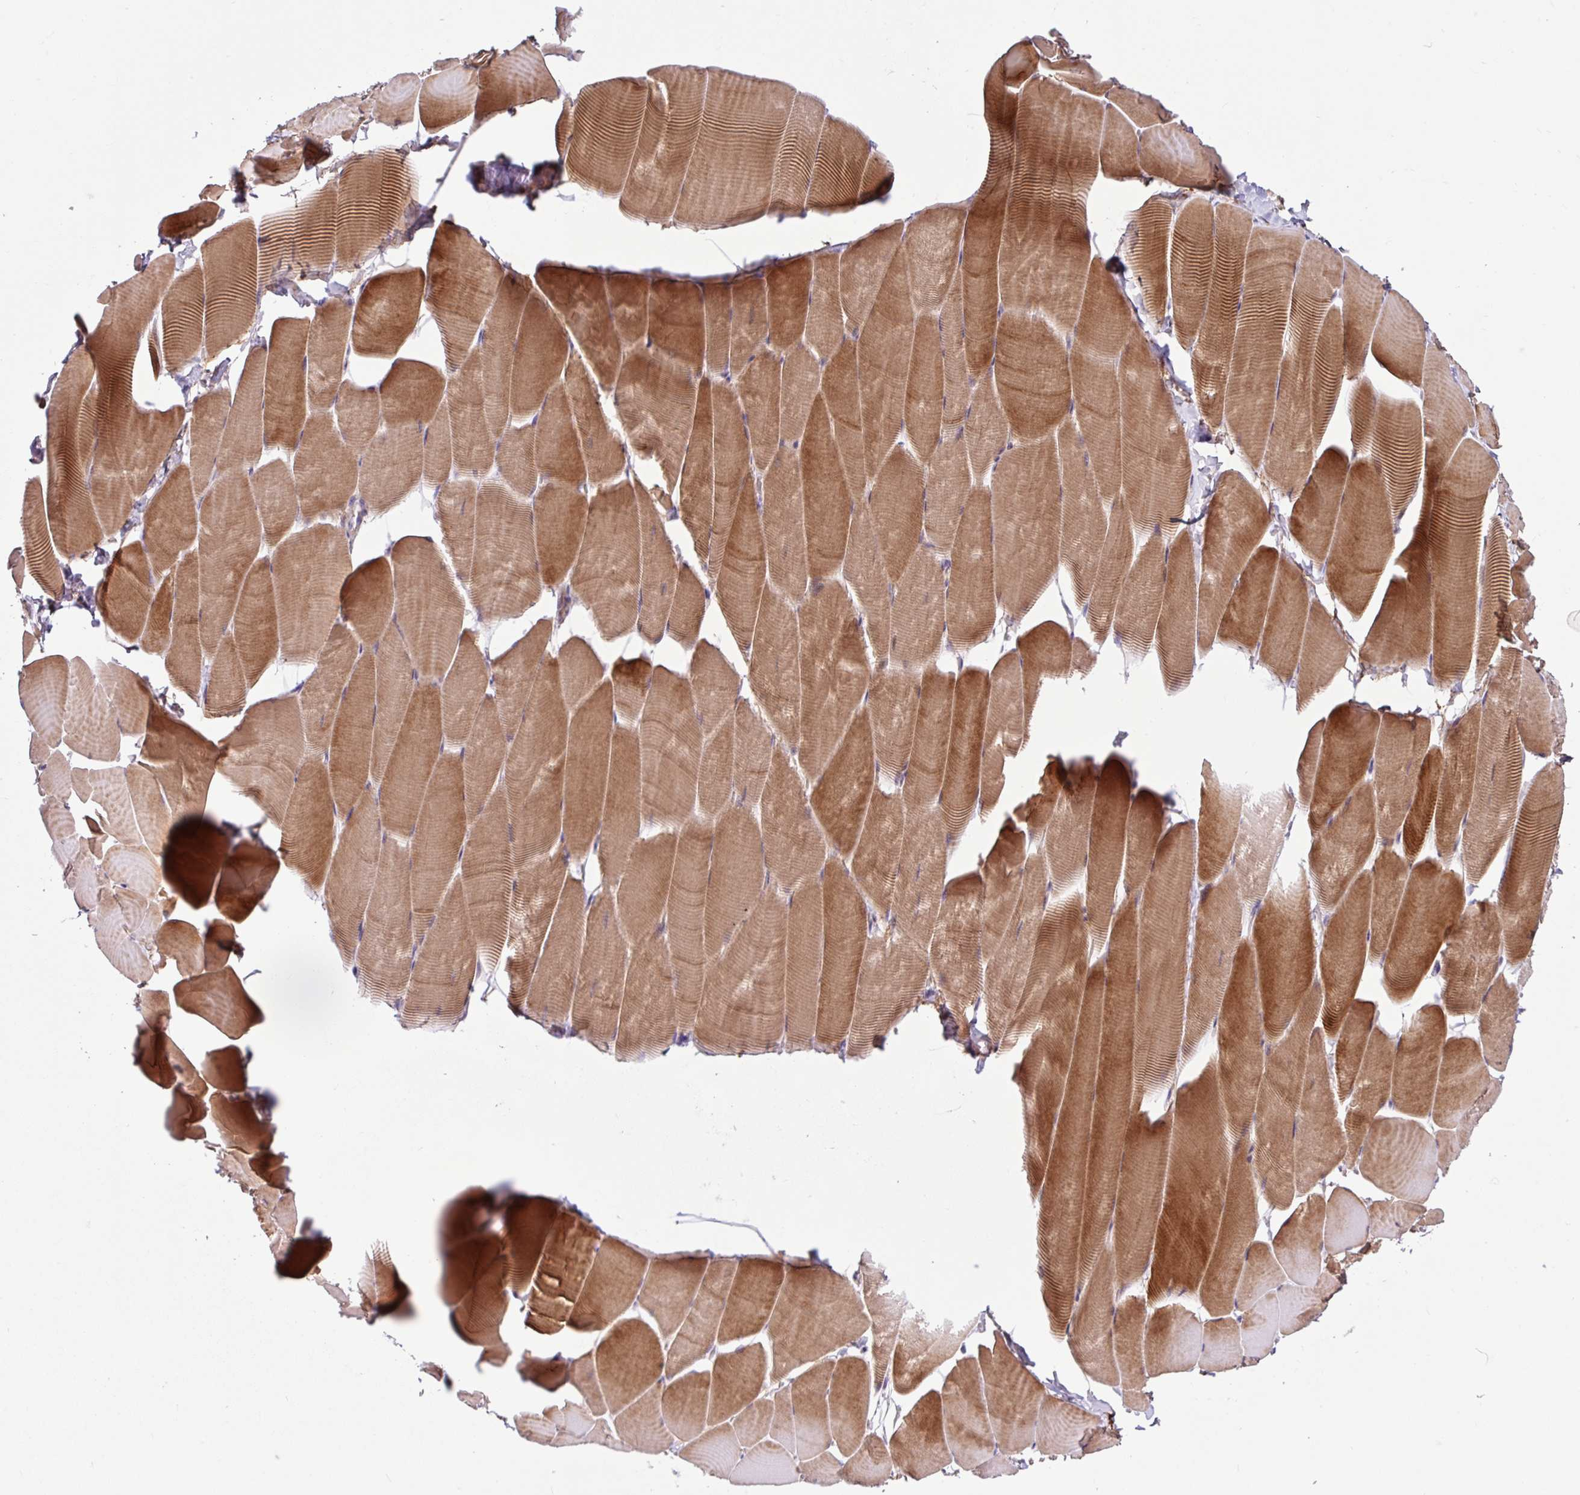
{"staining": {"intensity": "moderate", "quantity": ">75%", "location": "cytoplasmic/membranous"}, "tissue": "skeletal muscle", "cell_type": "Myocytes", "image_type": "normal", "snomed": [{"axis": "morphology", "description": "Normal tissue, NOS"}, {"axis": "topography", "description": "Skeletal muscle"}], "caption": "Moderate cytoplasmic/membranous positivity for a protein is seen in about >75% of myocytes of normal skeletal muscle using IHC.", "gene": "NTPCR", "patient": {"sex": "male", "age": 25}}